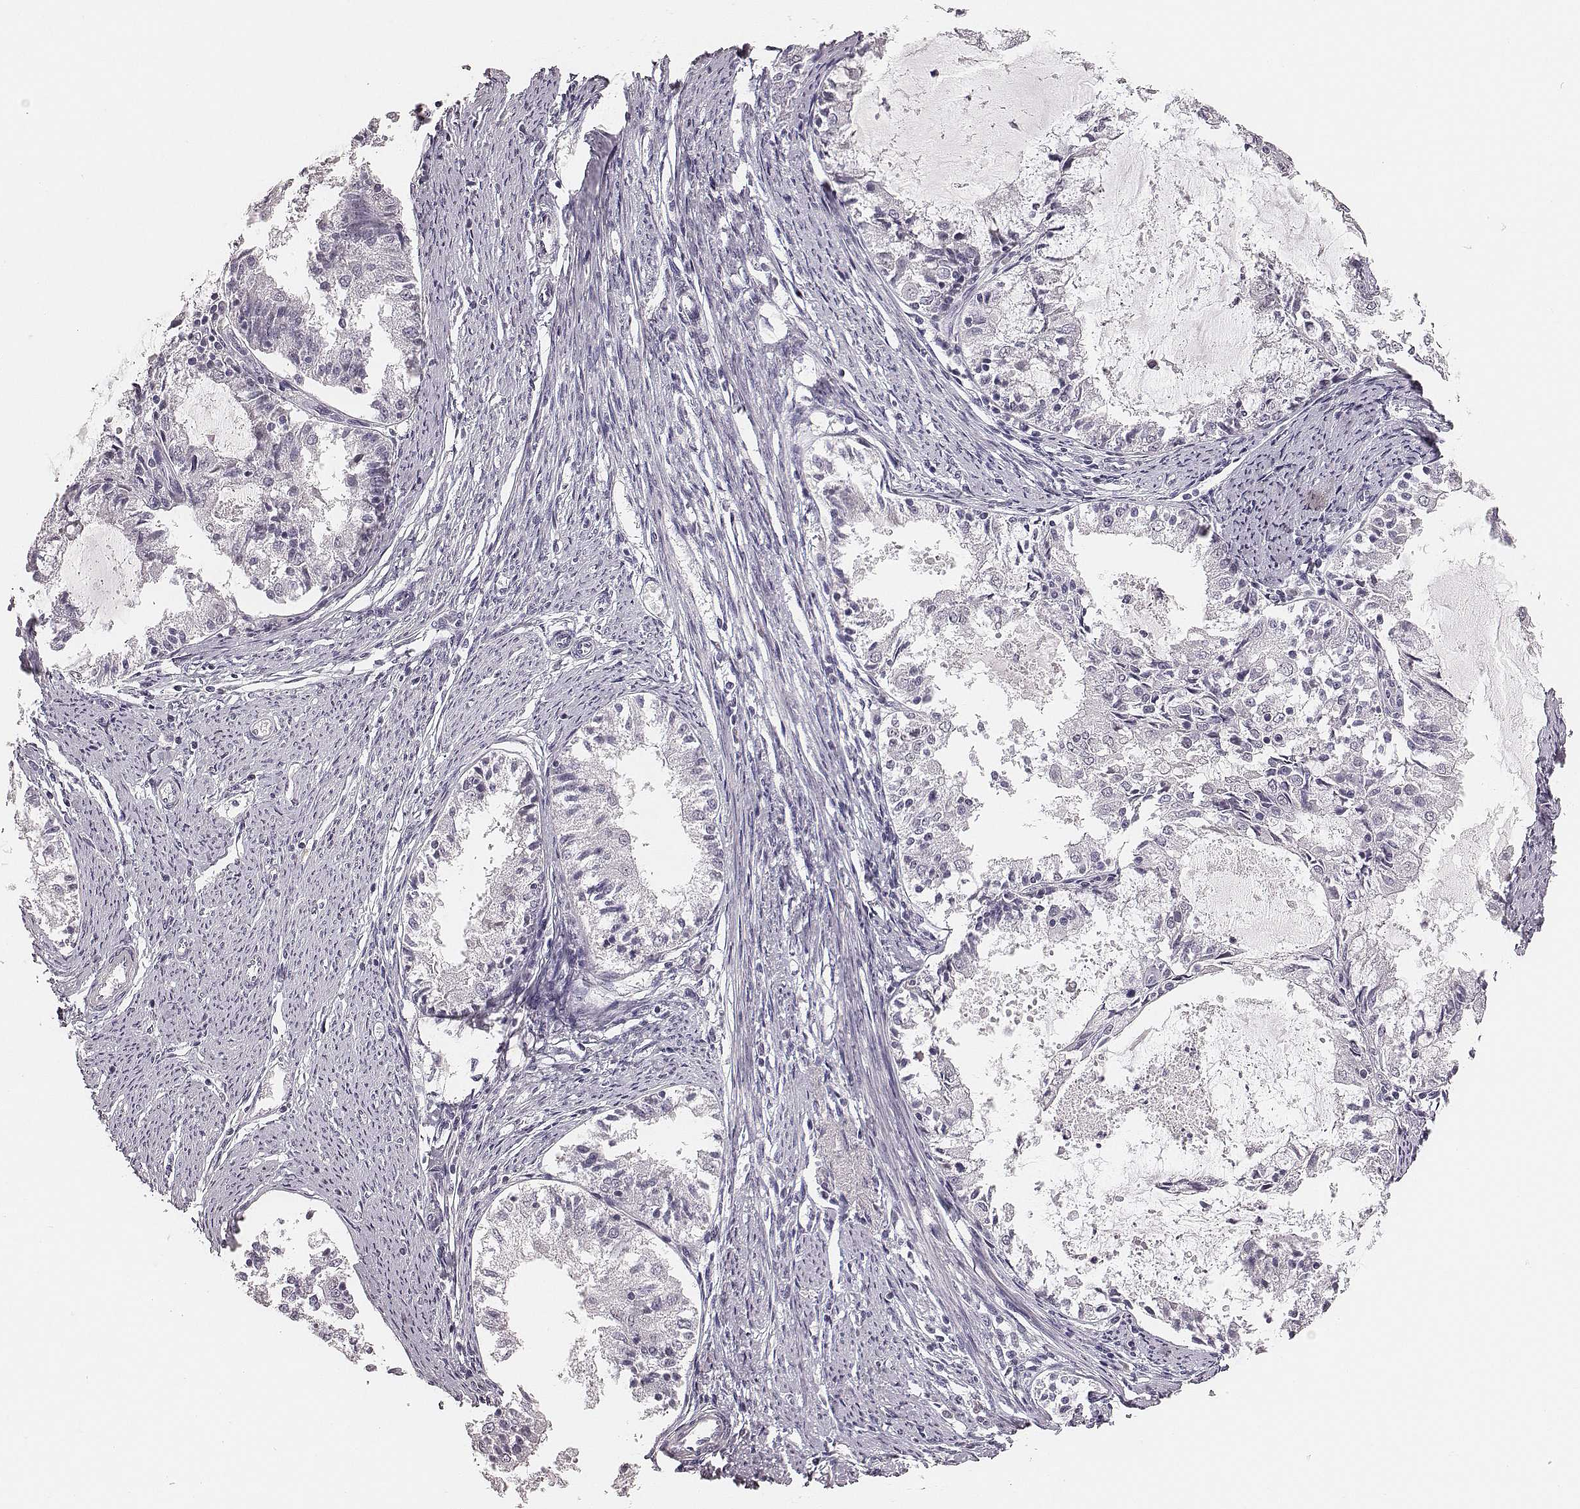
{"staining": {"intensity": "negative", "quantity": "none", "location": "none"}, "tissue": "endometrial cancer", "cell_type": "Tumor cells", "image_type": "cancer", "snomed": [{"axis": "morphology", "description": "Adenocarcinoma, NOS"}, {"axis": "topography", "description": "Endometrium"}], "caption": "High power microscopy micrograph of an immunohistochemistry (IHC) micrograph of endometrial cancer (adenocarcinoma), revealing no significant expression in tumor cells. (DAB (3,3'-diaminobenzidine) IHC visualized using brightfield microscopy, high magnification).", "gene": "CSHL1", "patient": {"sex": "female", "age": 57}}